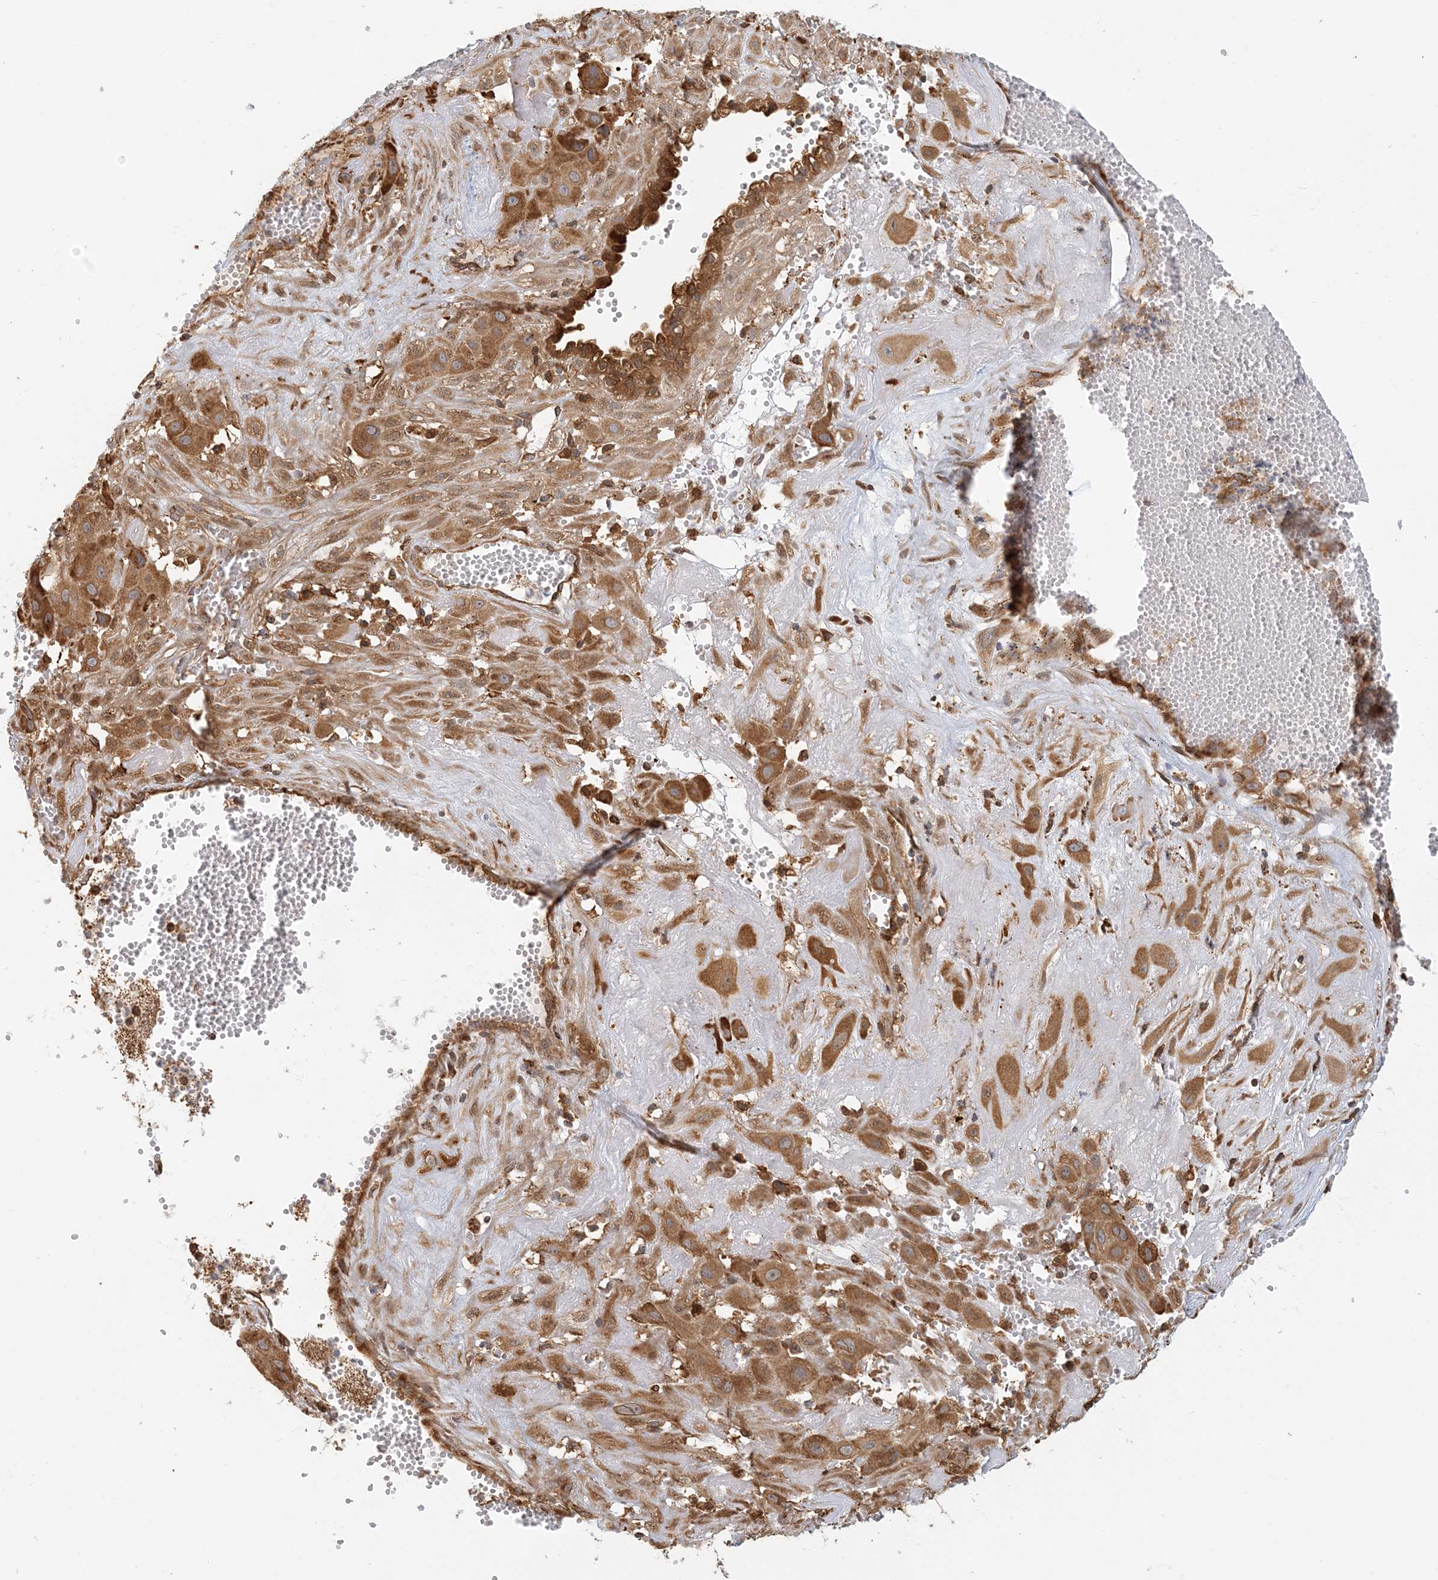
{"staining": {"intensity": "moderate", "quantity": ">75%", "location": "cytoplasmic/membranous"}, "tissue": "cervical cancer", "cell_type": "Tumor cells", "image_type": "cancer", "snomed": [{"axis": "morphology", "description": "Squamous cell carcinoma, NOS"}, {"axis": "topography", "description": "Cervix"}], "caption": "High-magnification brightfield microscopy of squamous cell carcinoma (cervical) stained with DAB (3,3'-diaminobenzidine) (brown) and counterstained with hematoxylin (blue). tumor cells exhibit moderate cytoplasmic/membranous positivity is present in approximately>75% of cells.", "gene": "HNMT", "patient": {"sex": "female", "age": 34}}